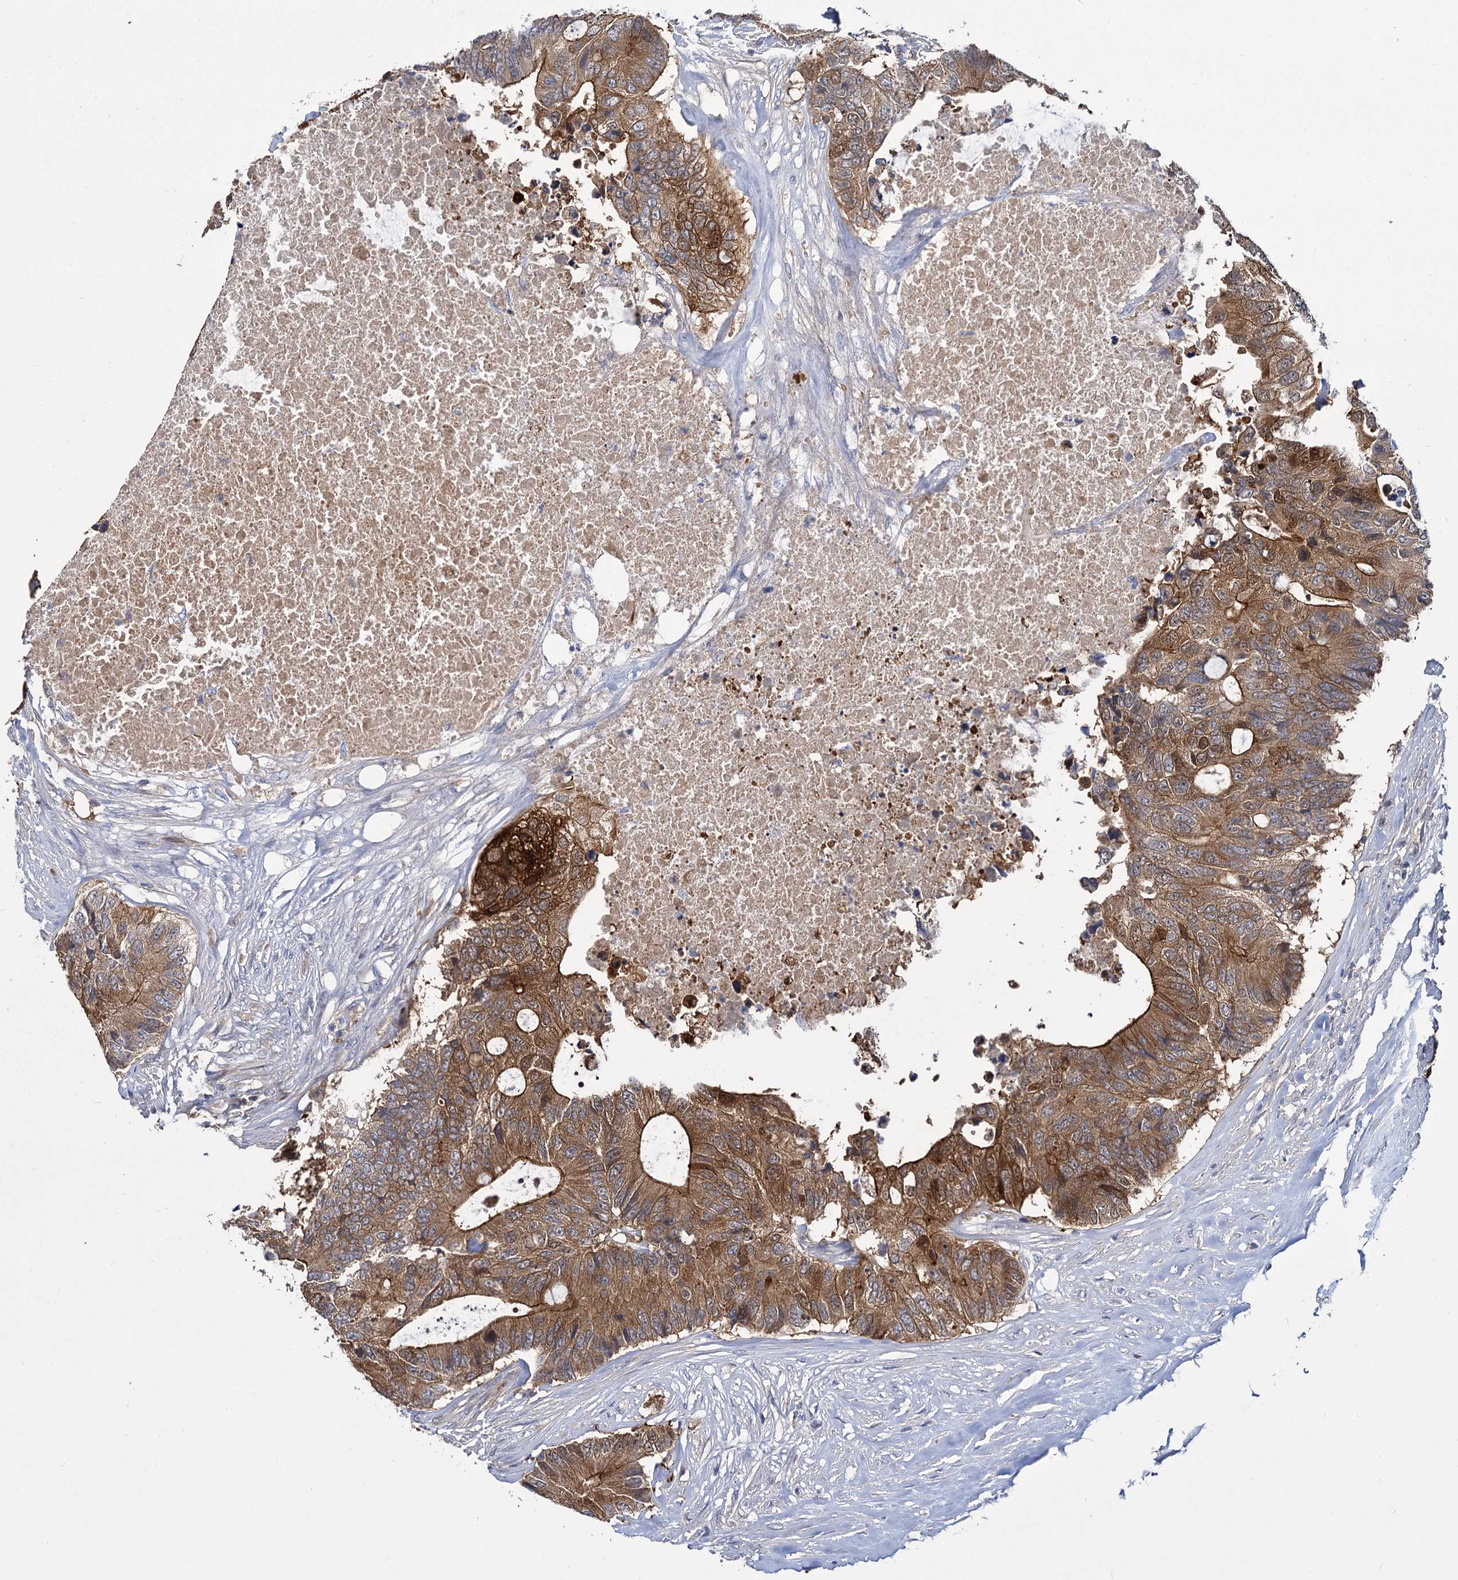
{"staining": {"intensity": "strong", "quantity": ">75%", "location": "cytoplasmic/membranous"}, "tissue": "colorectal cancer", "cell_type": "Tumor cells", "image_type": "cancer", "snomed": [{"axis": "morphology", "description": "Adenocarcinoma, NOS"}, {"axis": "topography", "description": "Colon"}], "caption": "High-magnification brightfield microscopy of colorectal cancer (adenocarcinoma) stained with DAB (3,3'-diaminobenzidine) (brown) and counterstained with hematoxylin (blue). tumor cells exhibit strong cytoplasmic/membranous expression is seen in approximately>75% of cells.", "gene": "GCLC", "patient": {"sex": "male", "age": 71}}